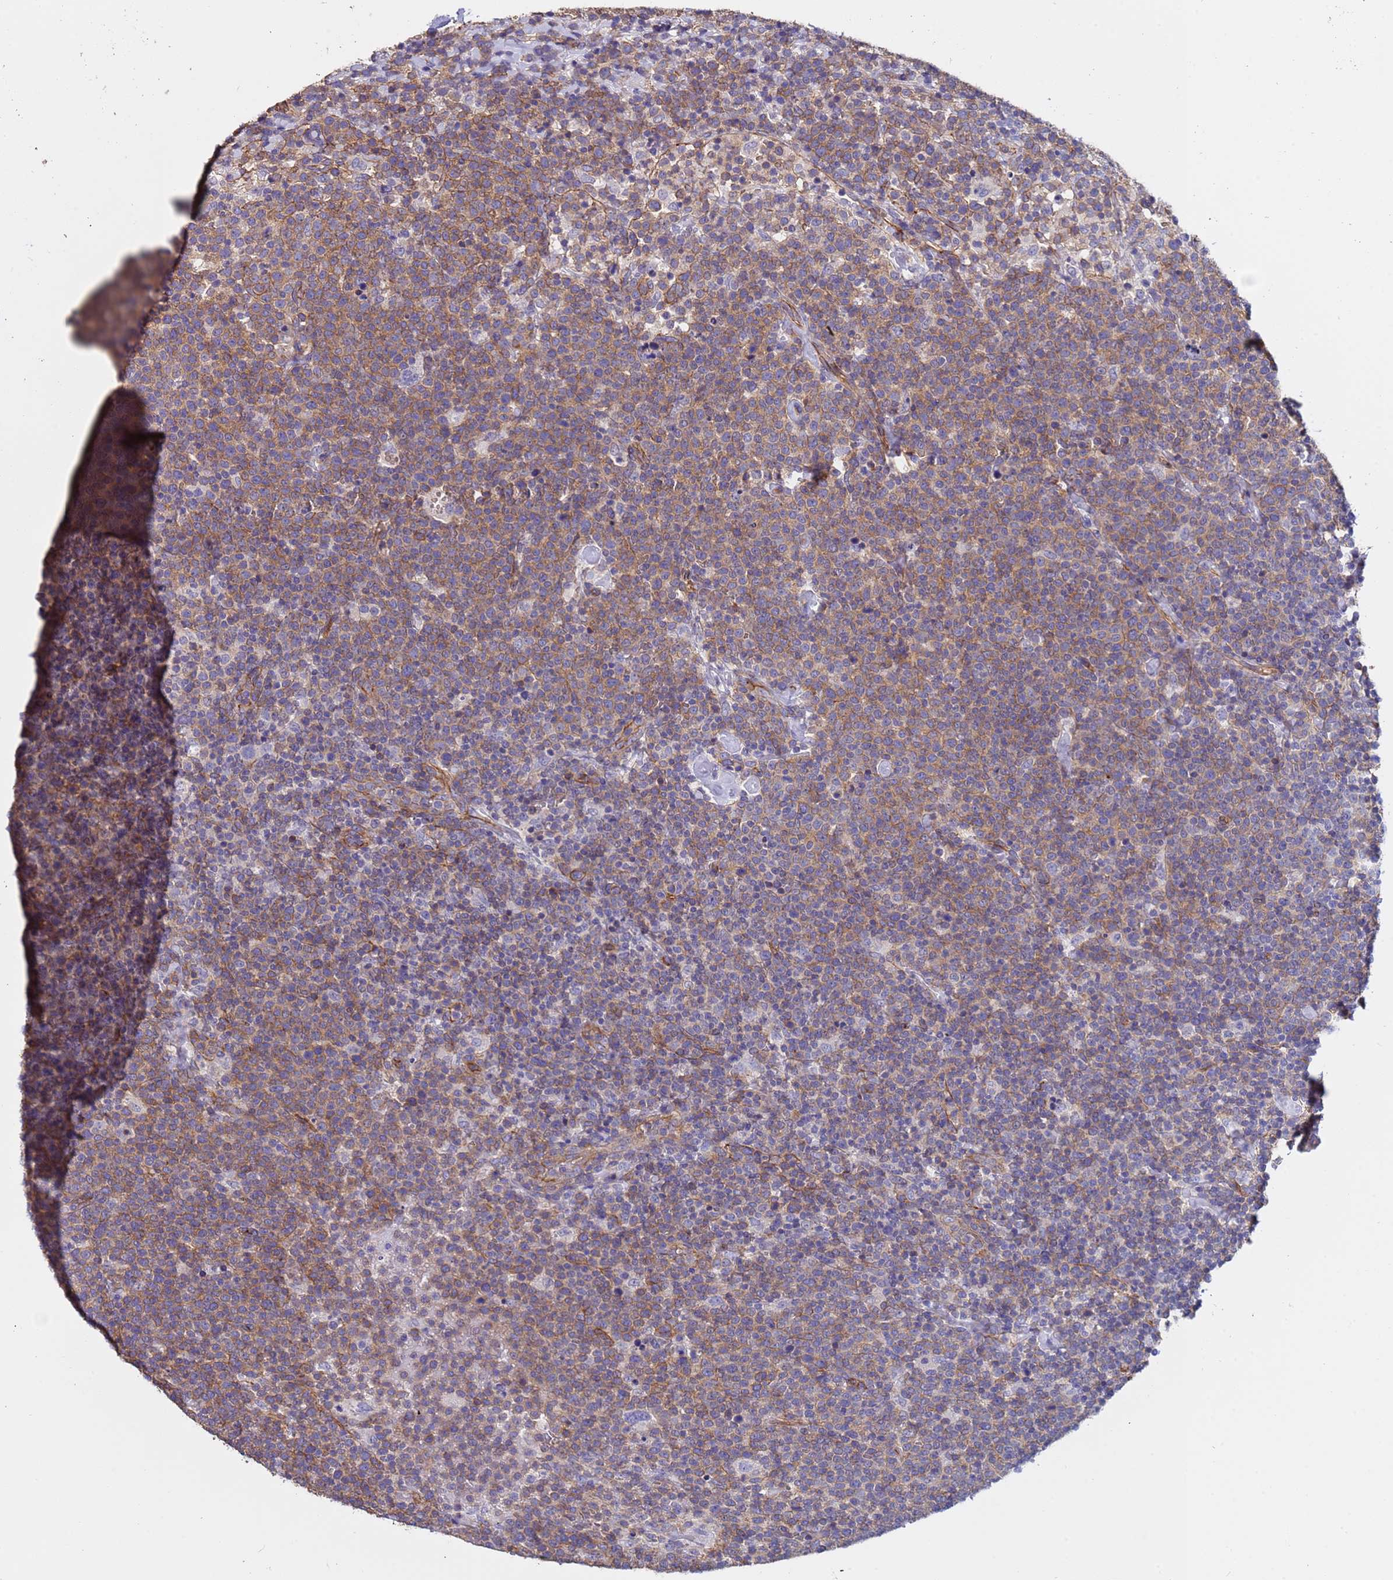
{"staining": {"intensity": "moderate", "quantity": ">75%", "location": "cytoplasmic/membranous"}, "tissue": "lymphoma", "cell_type": "Tumor cells", "image_type": "cancer", "snomed": [{"axis": "morphology", "description": "Malignant lymphoma, non-Hodgkin's type, High grade"}, {"axis": "topography", "description": "Lymph node"}], "caption": "Immunohistochemical staining of human lymphoma exhibits moderate cytoplasmic/membranous protein staining in about >75% of tumor cells.", "gene": "ZNF248", "patient": {"sex": "male", "age": 61}}